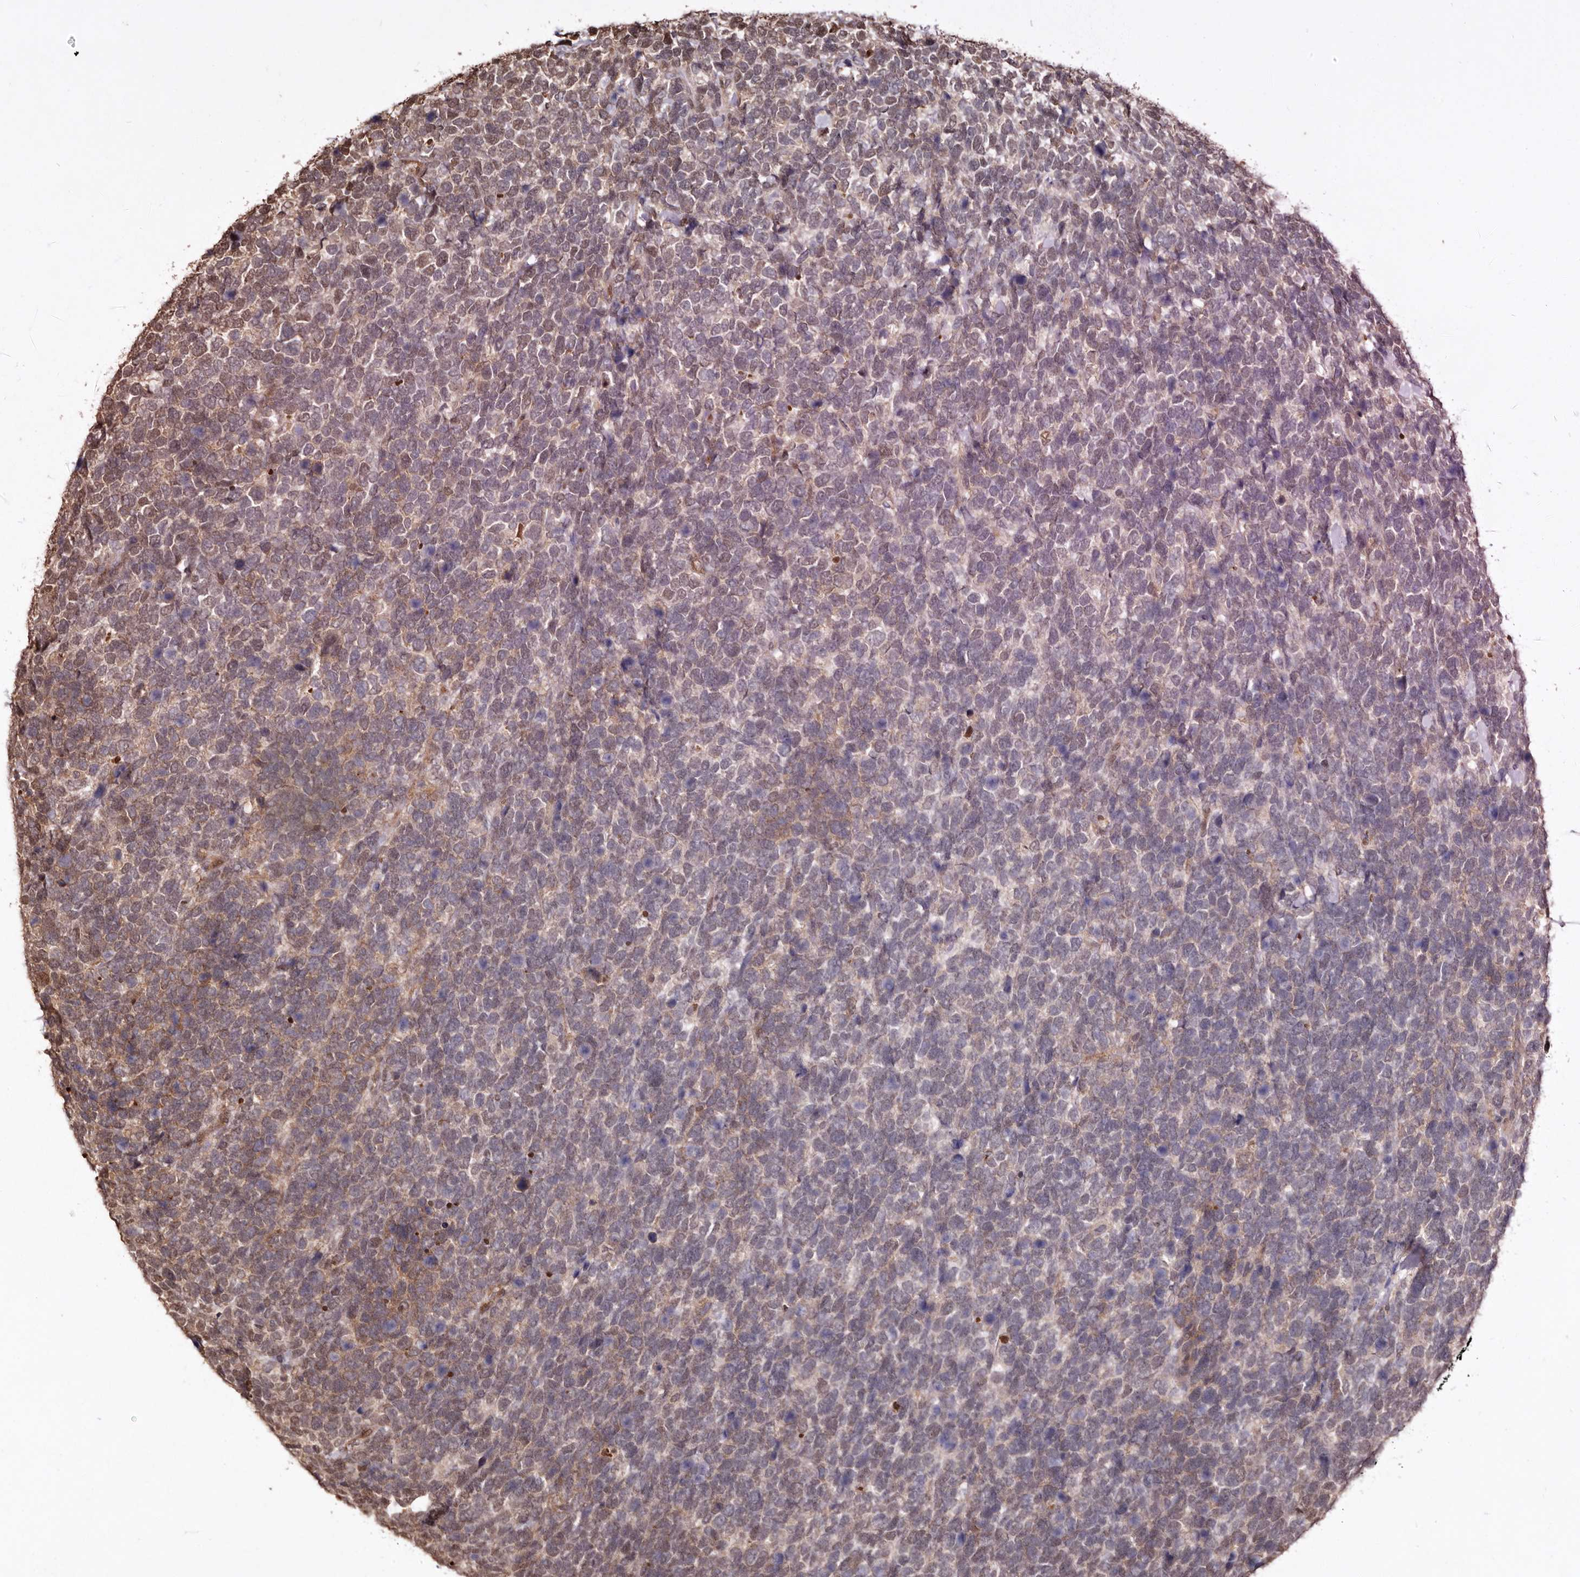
{"staining": {"intensity": "moderate", "quantity": "25%-75%", "location": "nuclear"}, "tissue": "urothelial cancer", "cell_type": "Tumor cells", "image_type": "cancer", "snomed": [{"axis": "morphology", "description": "Urothelial carcinoma, High grade"}, {"axis": "topography", "description": "Urinary bladder"}], "caption": "An immunohistochemistry histopathology image of tumor tissue is shown. Protein staining in brown highlights moderate nuclear positivity in urothelial cancer within tumor cells.", "gene": "NOTCH1", "patient": {"sex": "female", "age": 80}}